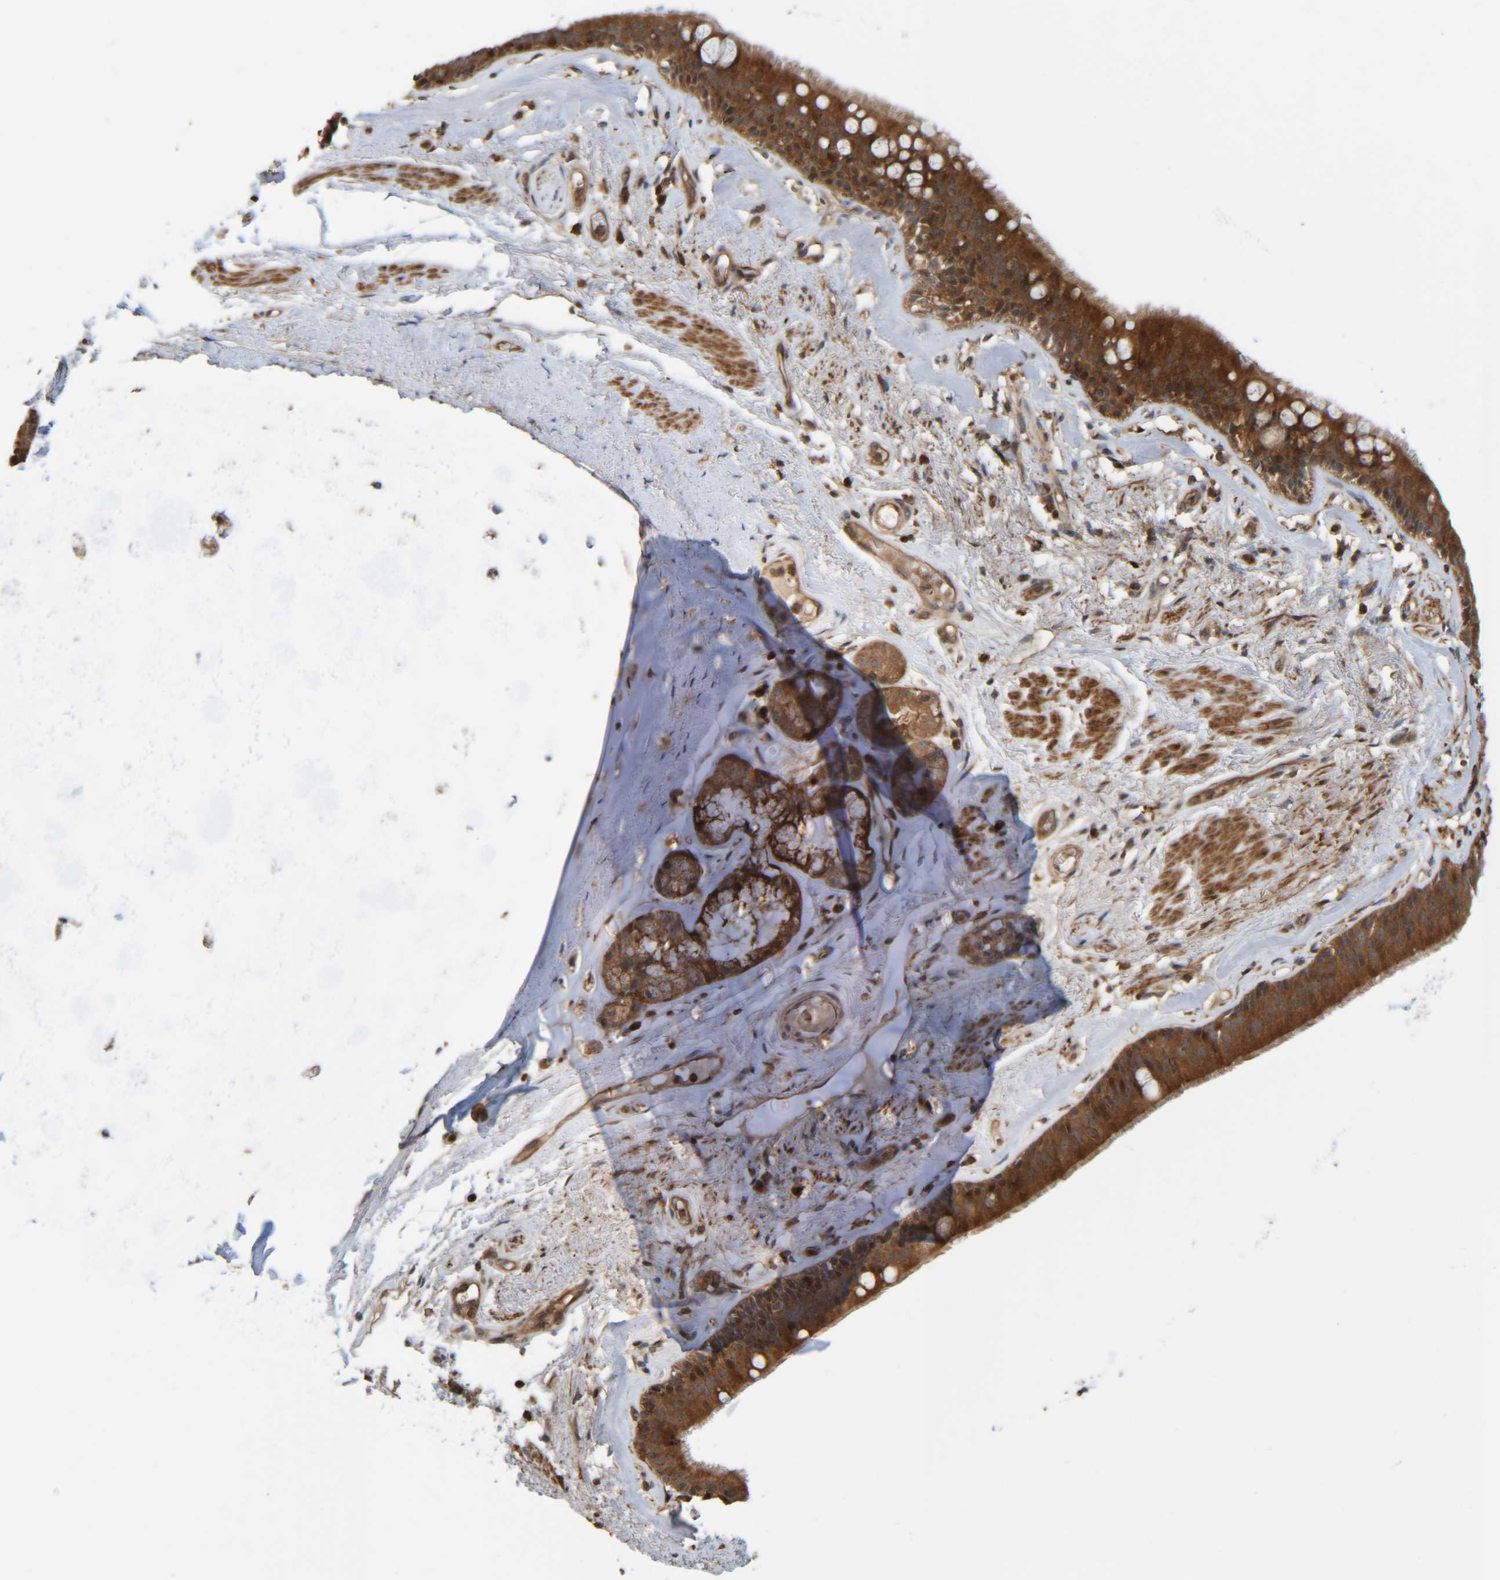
{"staining": {"intensity": "moderate", "quantity": ">75%", "location": "cytoplasmic/membranous"}, "tissue": "bronchus", "cell_type": "Respiratory epithelial cells", "image_type": "normal", "snomed": [{"axis": "morphology", "description": "Normal tissue, NOS"}, {"axis": "topography", "description": "Cartilage tissue"}], "caption": "Brown immunohistochemical staining in benign bronchus reveals moderate cytoplasmic/membranous positivity in approximately >75% of respiratory epithelial cells.", "gene": "CCDC57", "patient": {"sex": "female", "age": 63}}